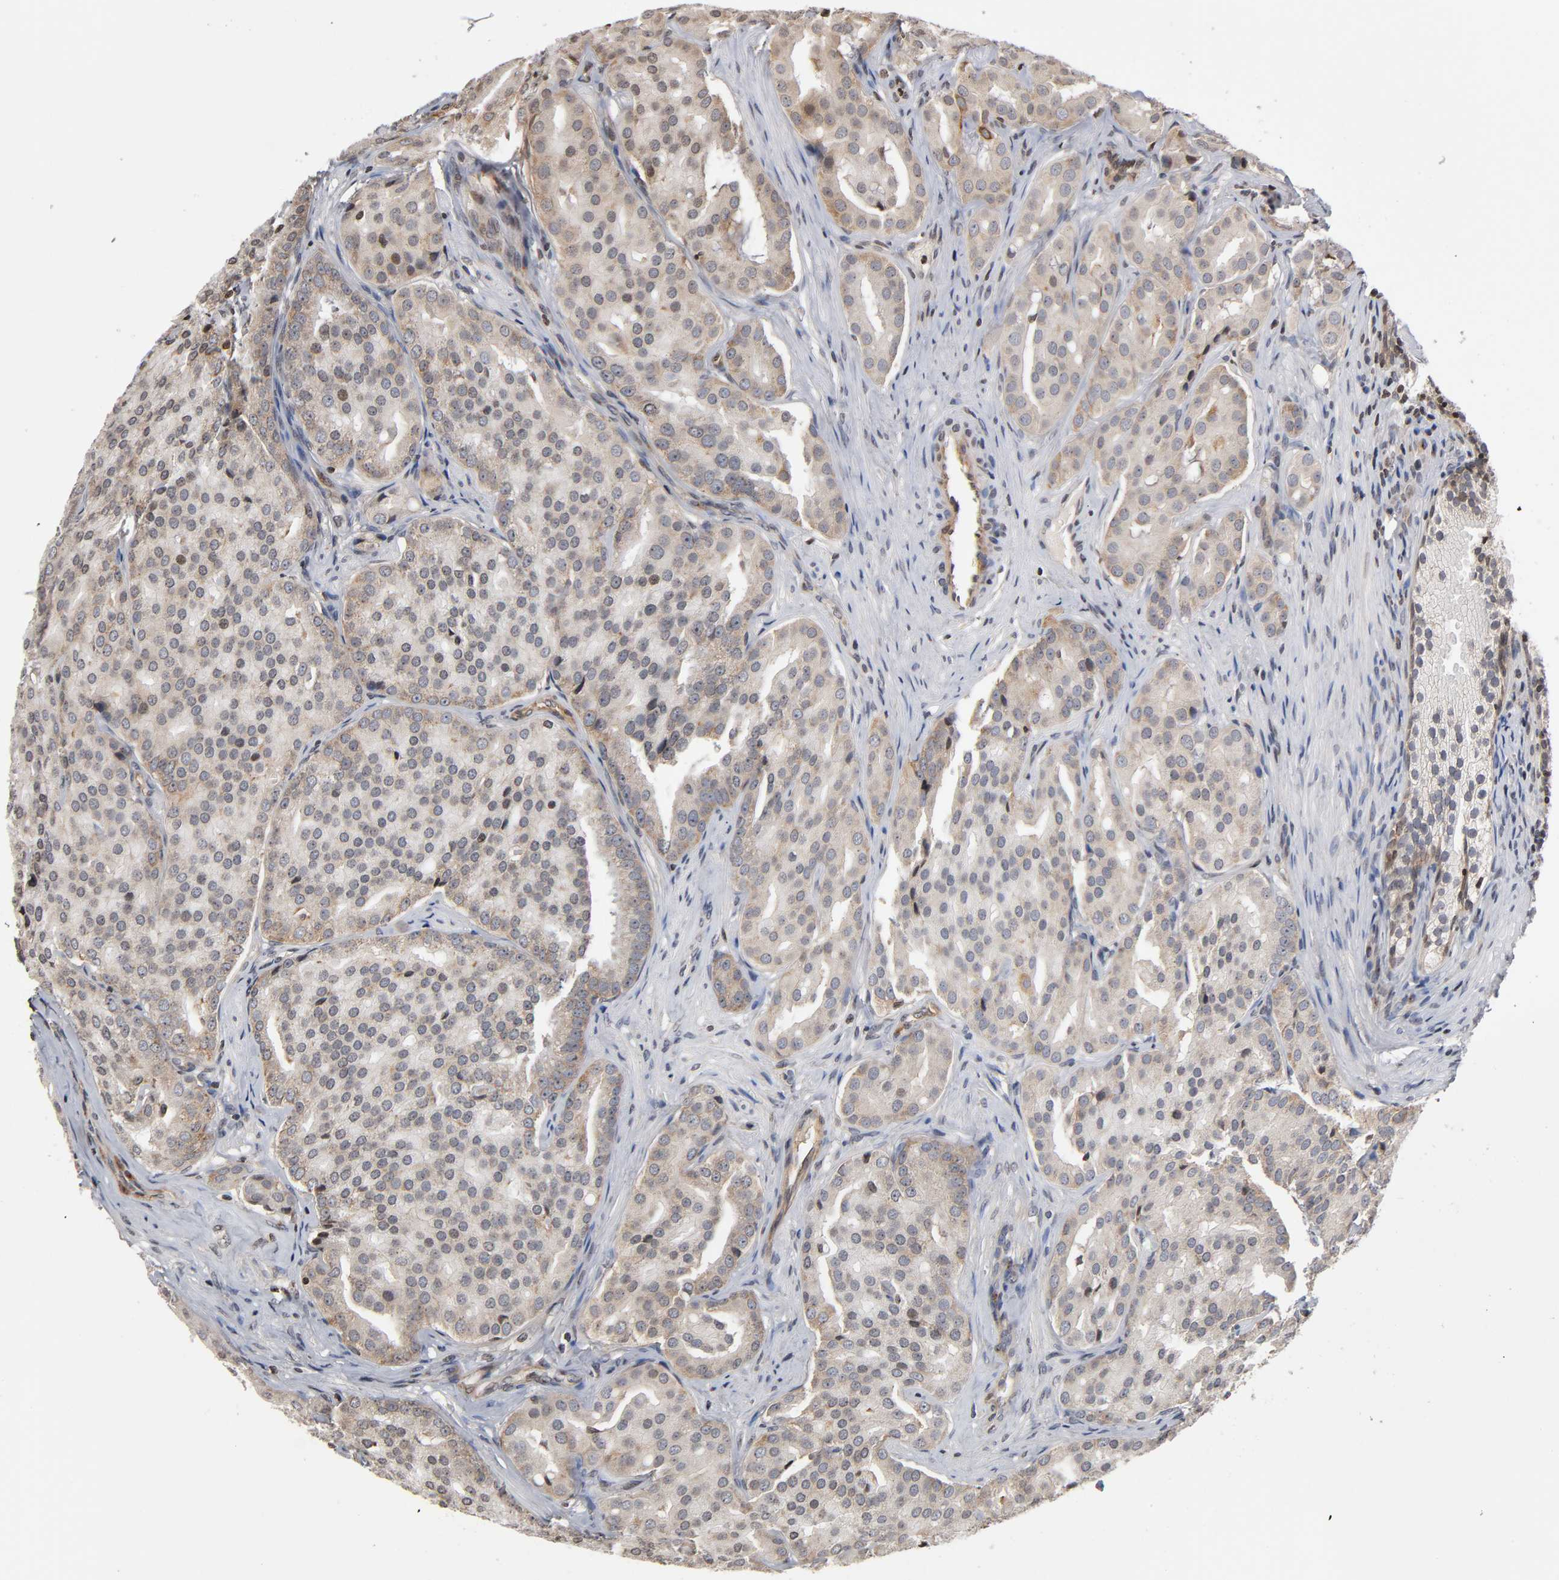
{"staining": {"intensity": "weak", "quantity": ">75%", "location": "cytoplasmic/membranous"}, "tissue": "prostate cancer", "cell_type": "Tumor cells", "image_type": "cancer", "snomed": [{"axis": "morphology", "description": "Adenocarcinoma, High grade"}, {"axis": "topography", "description": "Prostate"}], "caption": "A photomicrograph showing weak cytoplasmic/membranous expression in about >75% of tumor cells in prostate cancer (adenocarcinoma (high-grade)), as visualized by brown immunohistochemical staining.", "gene": "ITGAV", "patient": {"sex": "male", "age": 64}}